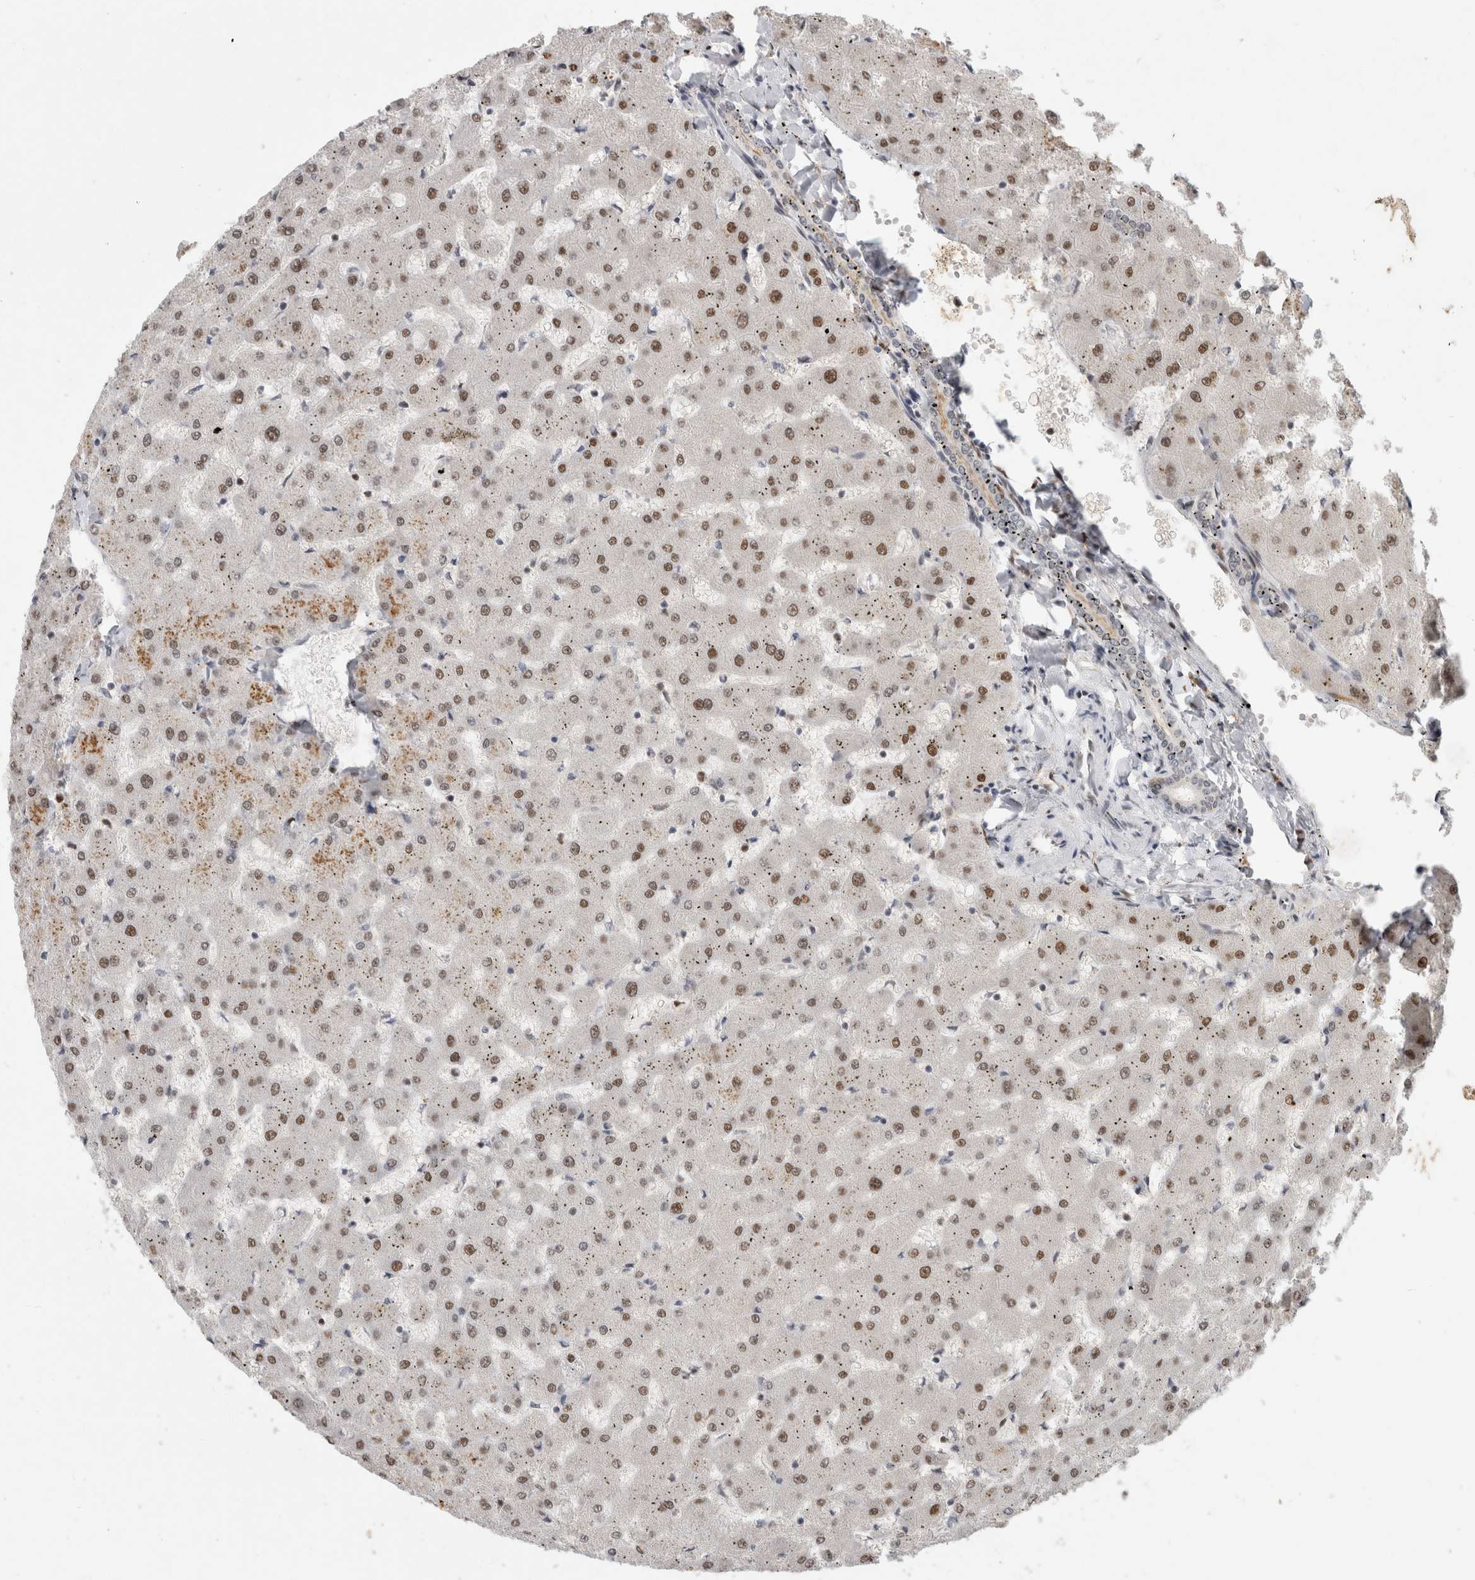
{"staining": {"intensity": "negative", "quantity": "none", "location": "none"}, "tissue": "liver", "cell_type": "Cholangiocytes", "image_type": "normal", "snomed": [{"axis": "morphology", "description": "Normal tissue, NOS"}, {"axis": "topography", "description": "Liver"}], "caption": "Immunohistochemistry (IHC) of benign human liver shows no expression in cholangiocytes.", "gene": "SRARP", "patient": {"sex": "female", "age": 63}}